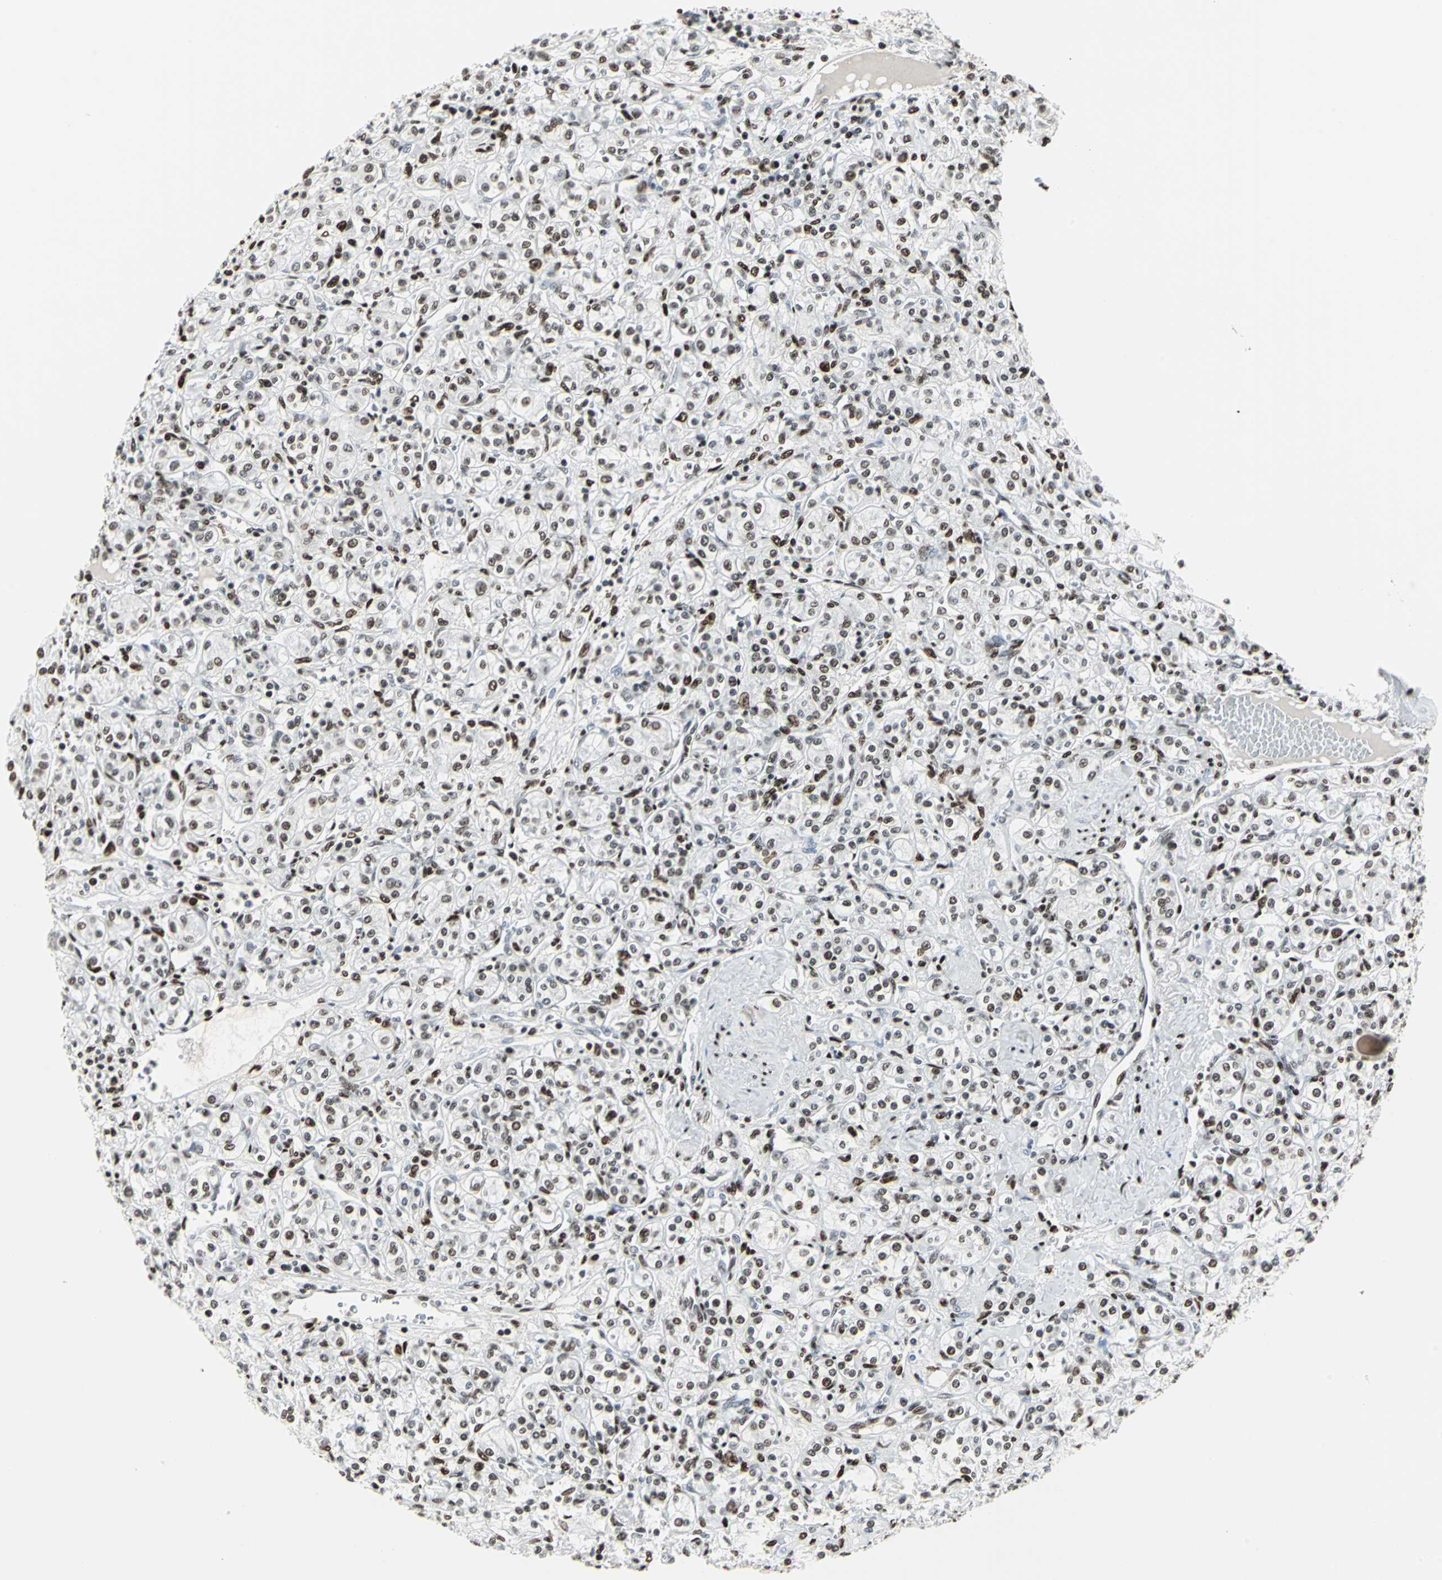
{"staining": {"intensity": "moderate", "quantity": ">75%", "location": "nuclear"}, "tissue": "renal cancer", "cell_type": "Tumor cells", "image_type": "cancer", "snomed": [{"axis": "morphology", "description": "Adenocarcinoma, NOS"}, {"axis": "topography", "description": "Kidney"}], "caption": "A medium amount of moderate nuclear positivity is seen in about >75% of tumor cells in renal adenocarcinoma tissue.", "gene": "HDAC2", "patient": {"sex": "male", "age": 77}}